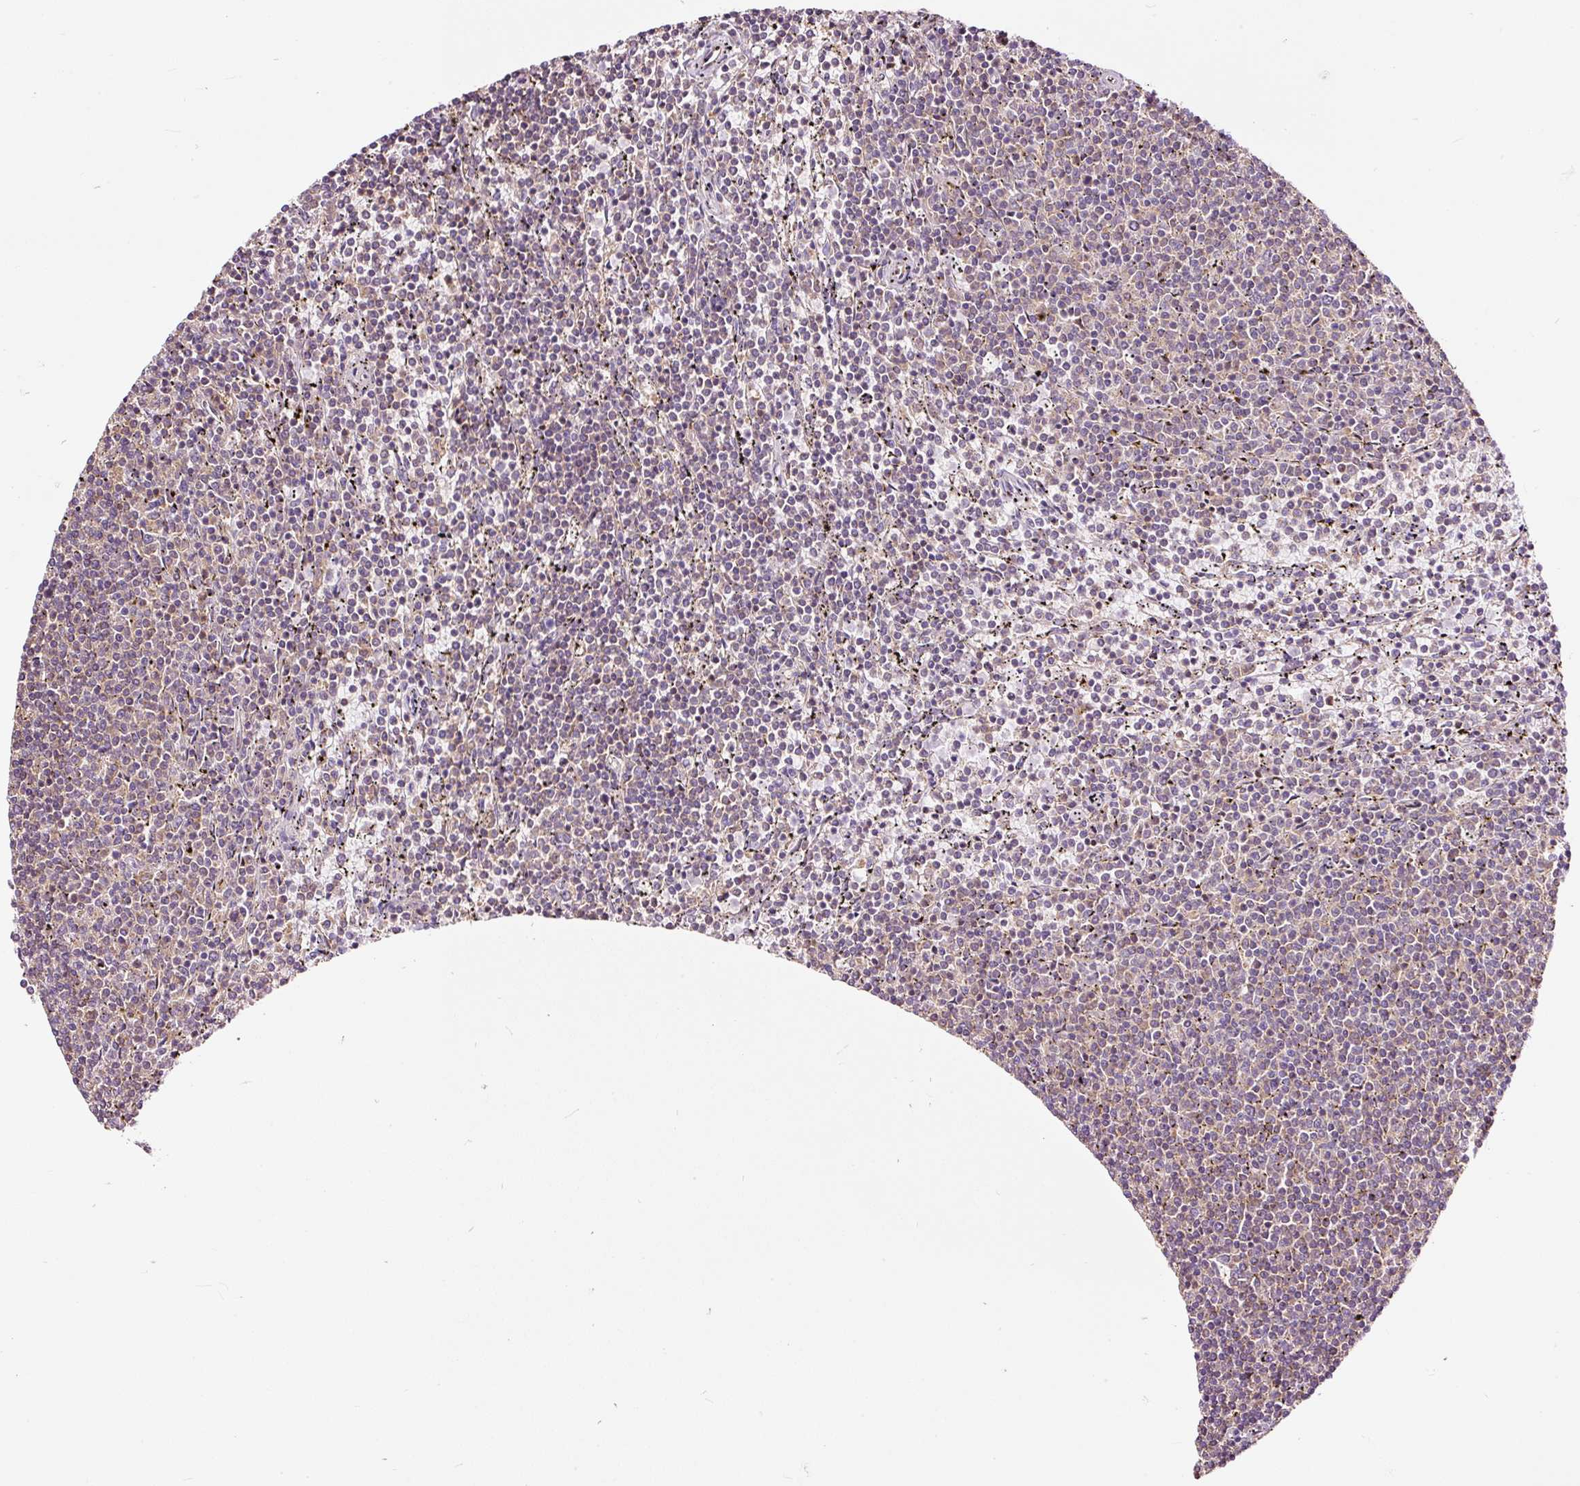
{"staining": {"intensity": "weak", "quantity": "25%-75%", "location": "cytoplasmic/membranous"}, "tissue": "lymphoma", "cell_type": "Tumor cells", "image_type": "cancer", "snomed": [{"axis": "morphology", "description": "Malignant lymphoma, non-Hodgkin's type, Low grade"}, {"axis": "topography", "description": "Spleen"}], "caption": "Protein staining exhibits weak cytoplasmic/membranous staining in approximately 25%-75% of tumor cells in lymphoma.", "gene": "BOLA3", "patient": {"sex": "female", "age": 50}}